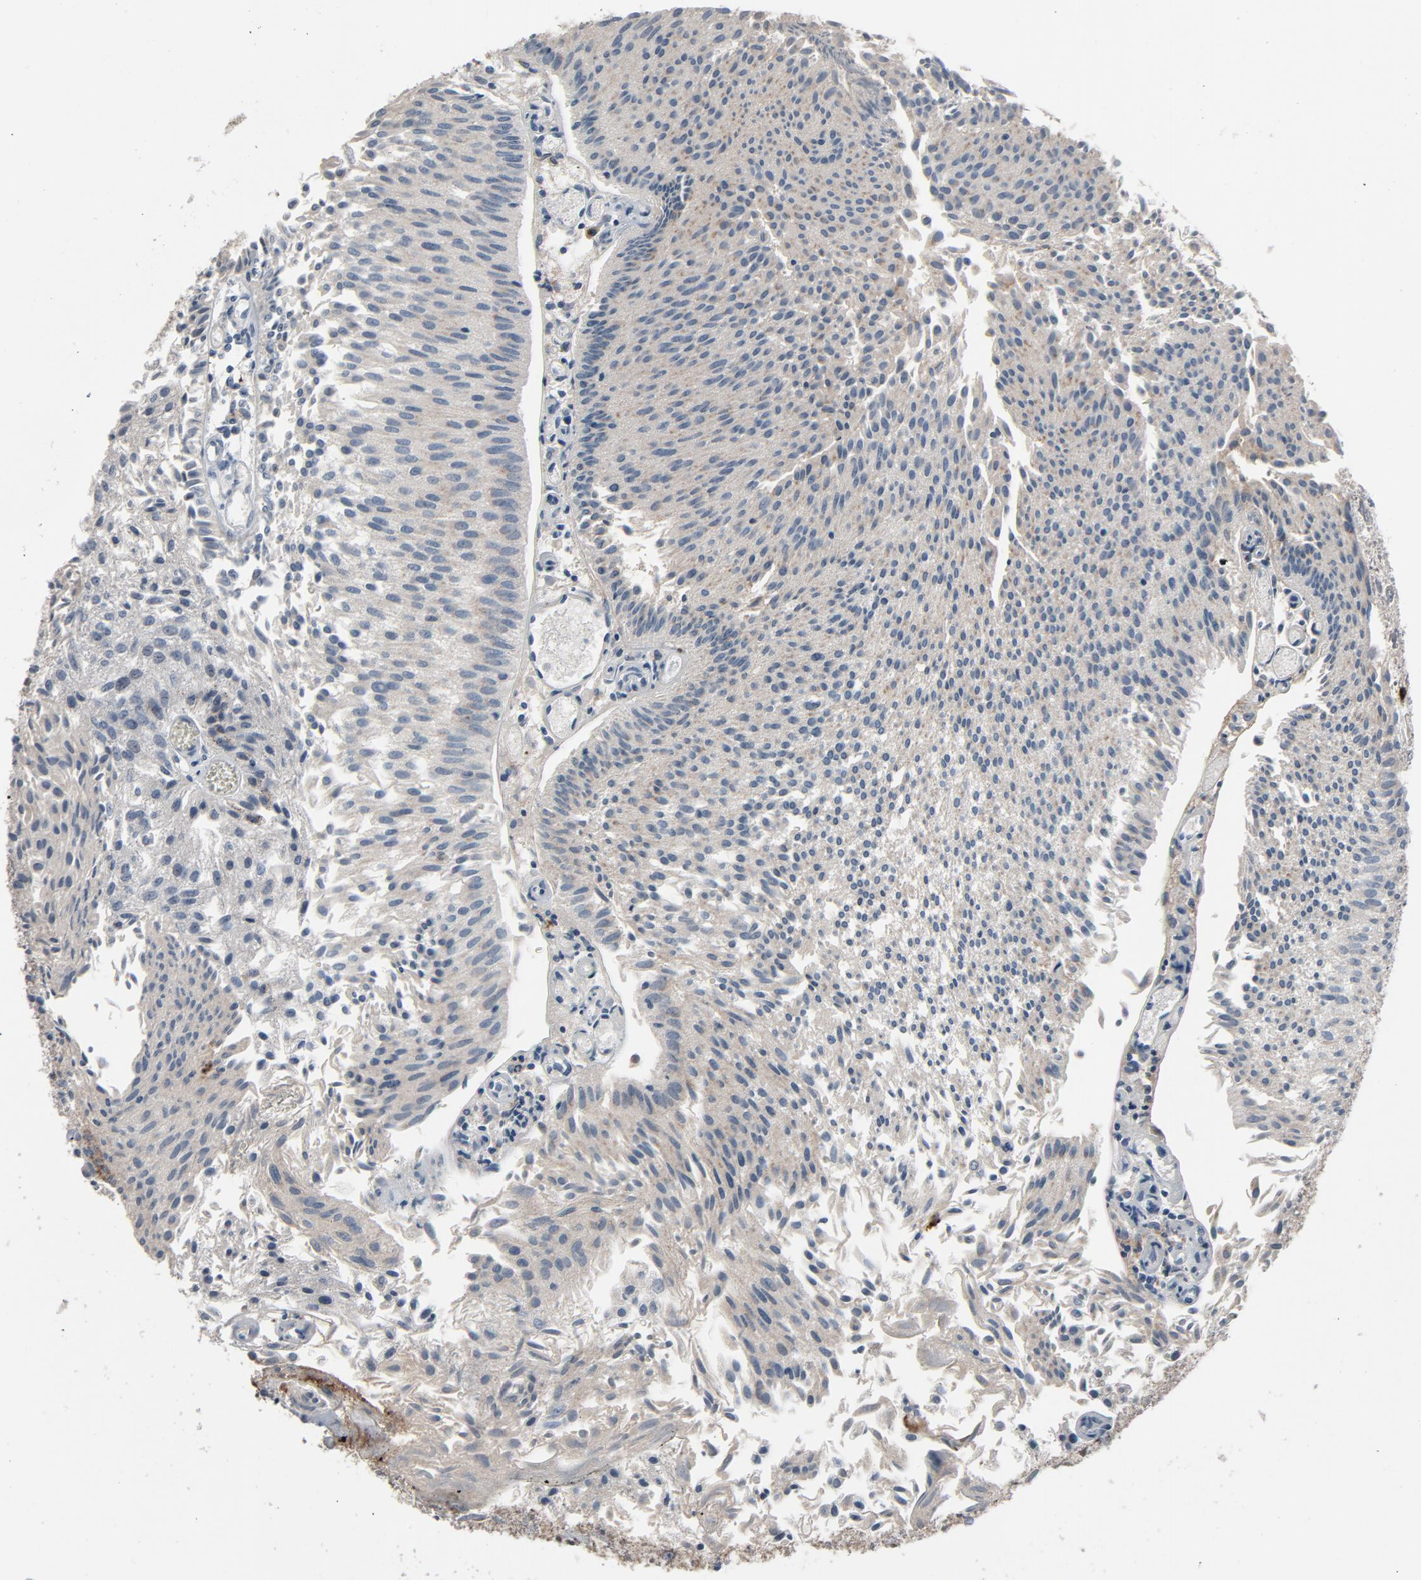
{"staining": {"intensity": "negative", "quantity": "none", "location": "none"}, "tissue": "urothelial cancer", "cell_type": "Tumor cells", "image_type": "cancer", "snomed": [{"axis": "morphology", "description": "Urothelial carcinoma, Low grade"}, {"axis": "topography", "description": "Urinary bladder"}], "caption": "Tumor cells show no significant expression in urothelial cancer.", "gene": "PDZD4", "patient": {"sex": "male", "age": 86}}